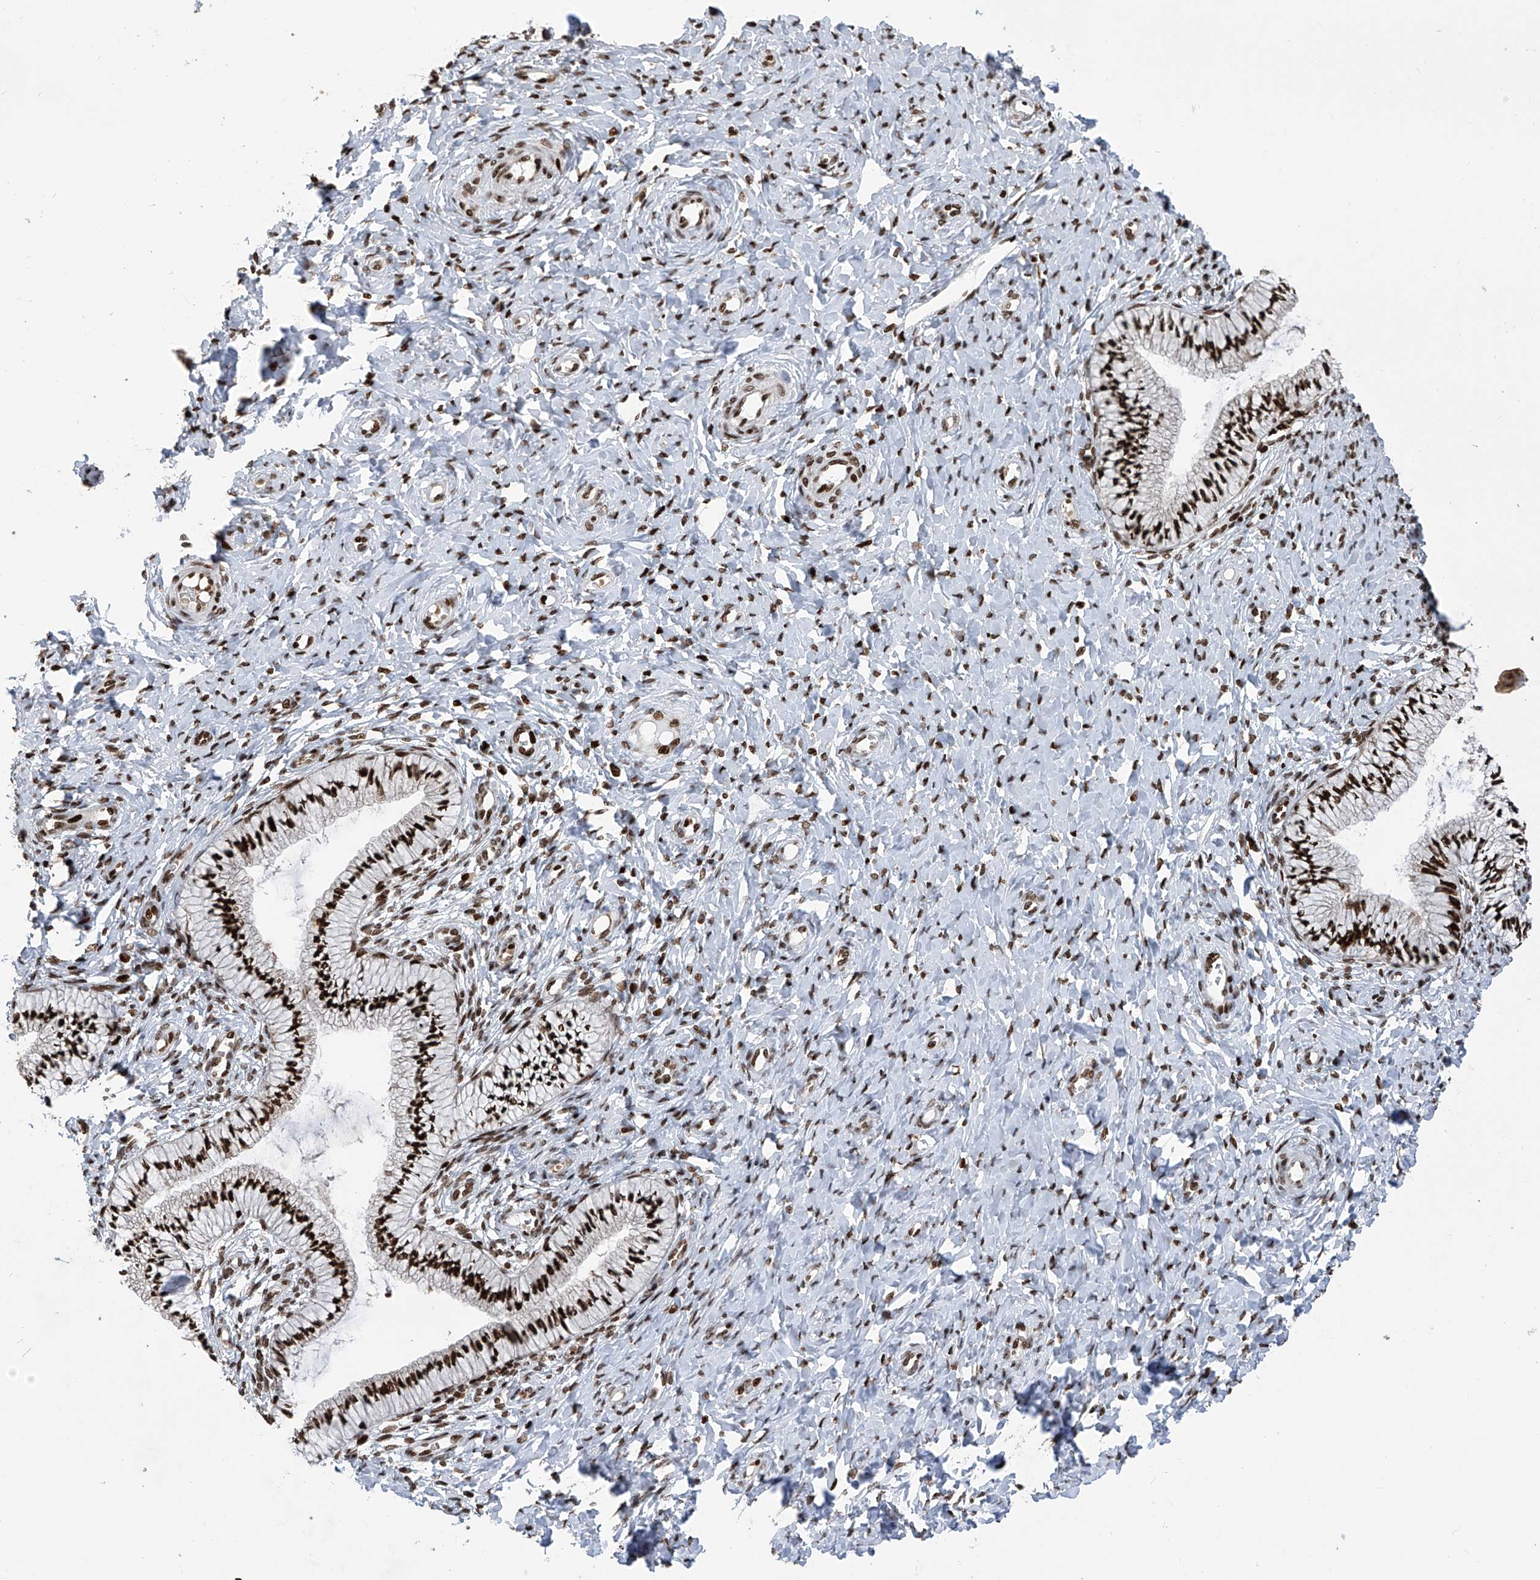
{"staining": {"intensity": "strong", "quantity": ">75%", "location": "nuclear"}, "tissue": "cervix", "cell_type": "Glandular cells", "image_type": "normal", "snomed": [{"axis": "morphology", "description": "Normal tissue, NOS"}, {"axis": "topography", "description": "Cervix"}], "caption": "Benign cervix exhibits strong nuclear positivity in approximately >75% of glandular cells.", "gene": "PAK1IP1", "patient": {"sex": "female", "age": 36}}